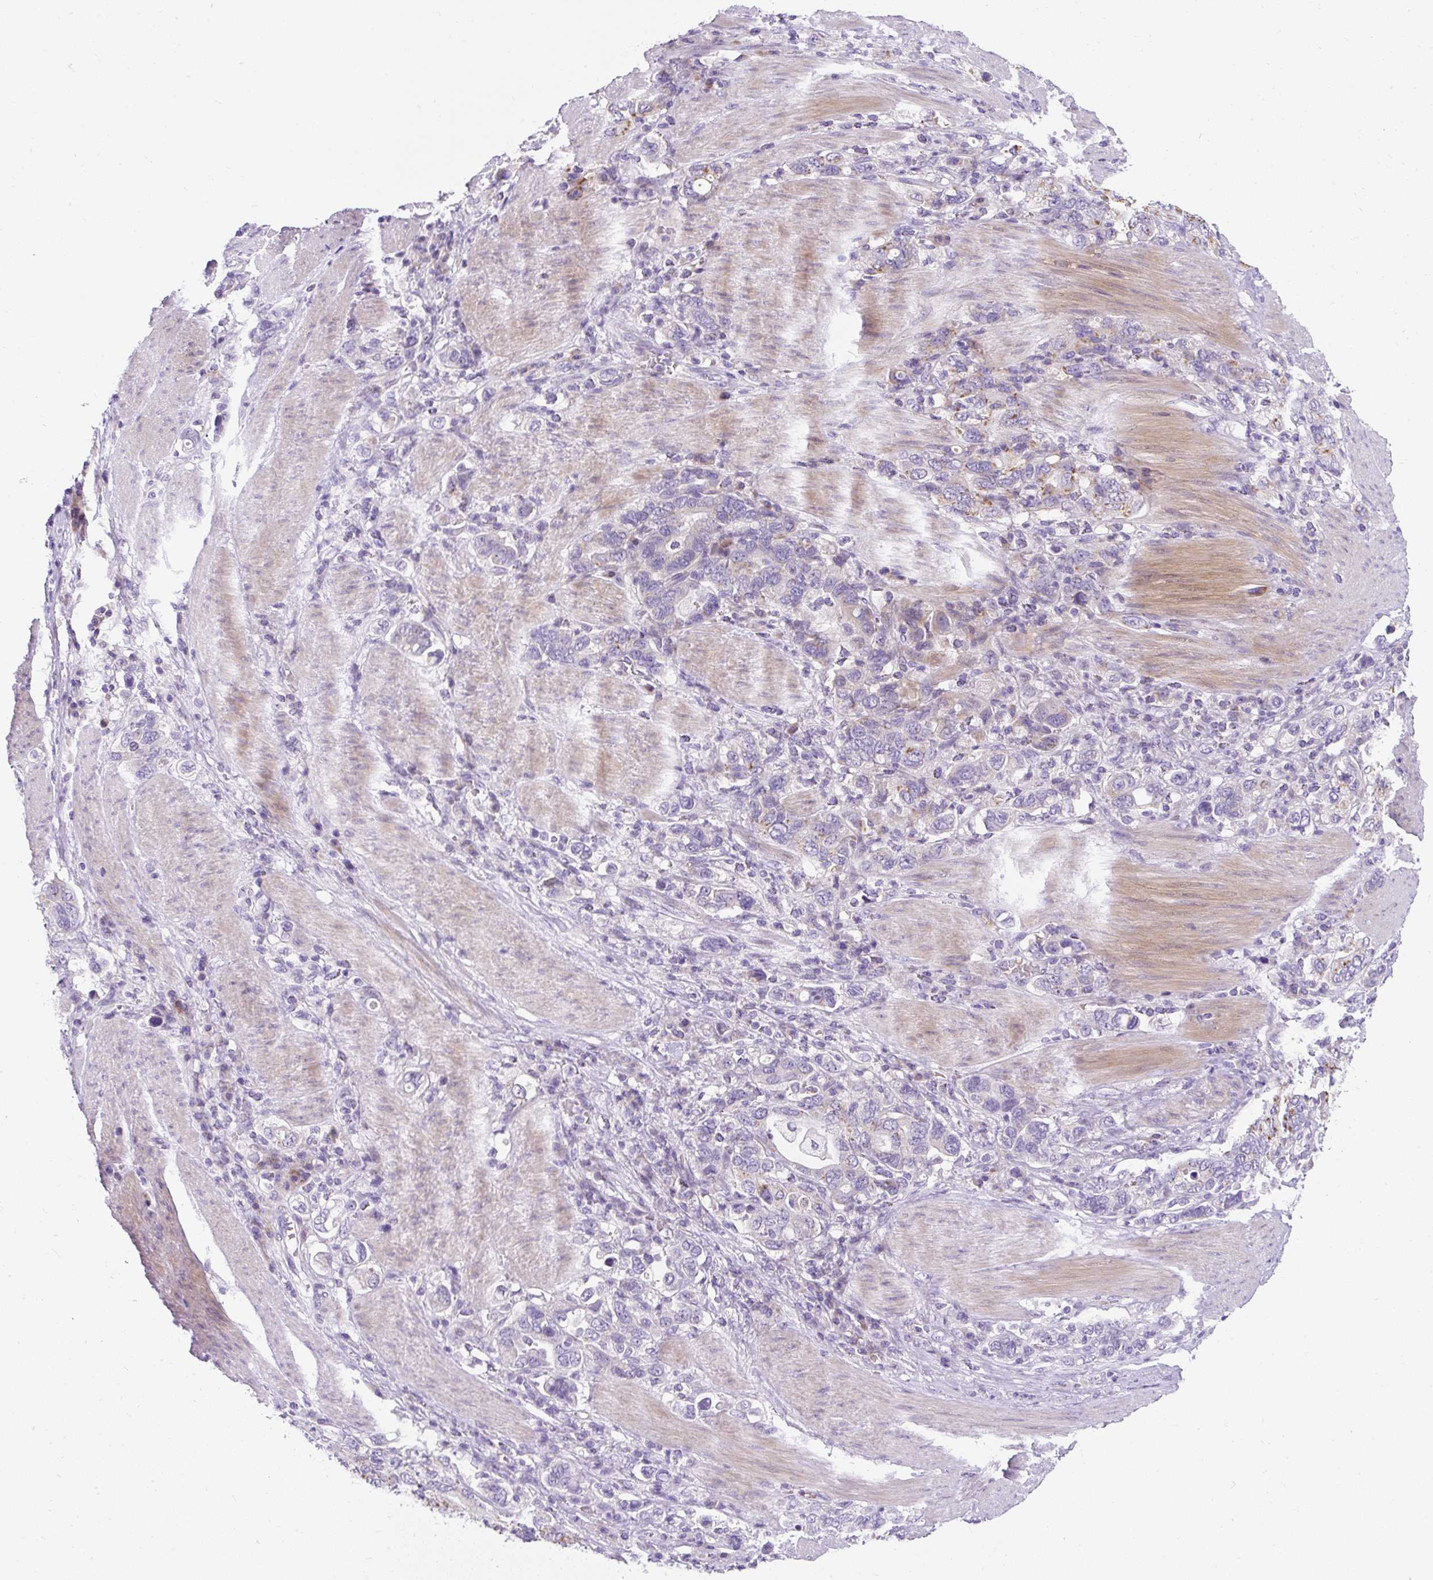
{"staining": {"intensity": "moderate", "quantity": "25%-75%", "location": "cytoplasmic/membranous"}, "tissue": "stomach cancer", "cell_type": "Tumor cells", "image_type": "cancer", "snomed": [{"axis": "morphology", "description": "Adenocarcinoma, NOS"}, {"axis": "topography", "description": "Stomach, upper"}, {"axis": "topography", "description": "Stomach"}], "caption": "A high-resolution micrograph shows IHC staining of adenocarcinoma (stomach), which reveals moderate cytoplasmic/membranous expression in about 25%-75% of tumor cells.", "gene": "DTX4", "patient": {"sex": "male", "age": 62}}